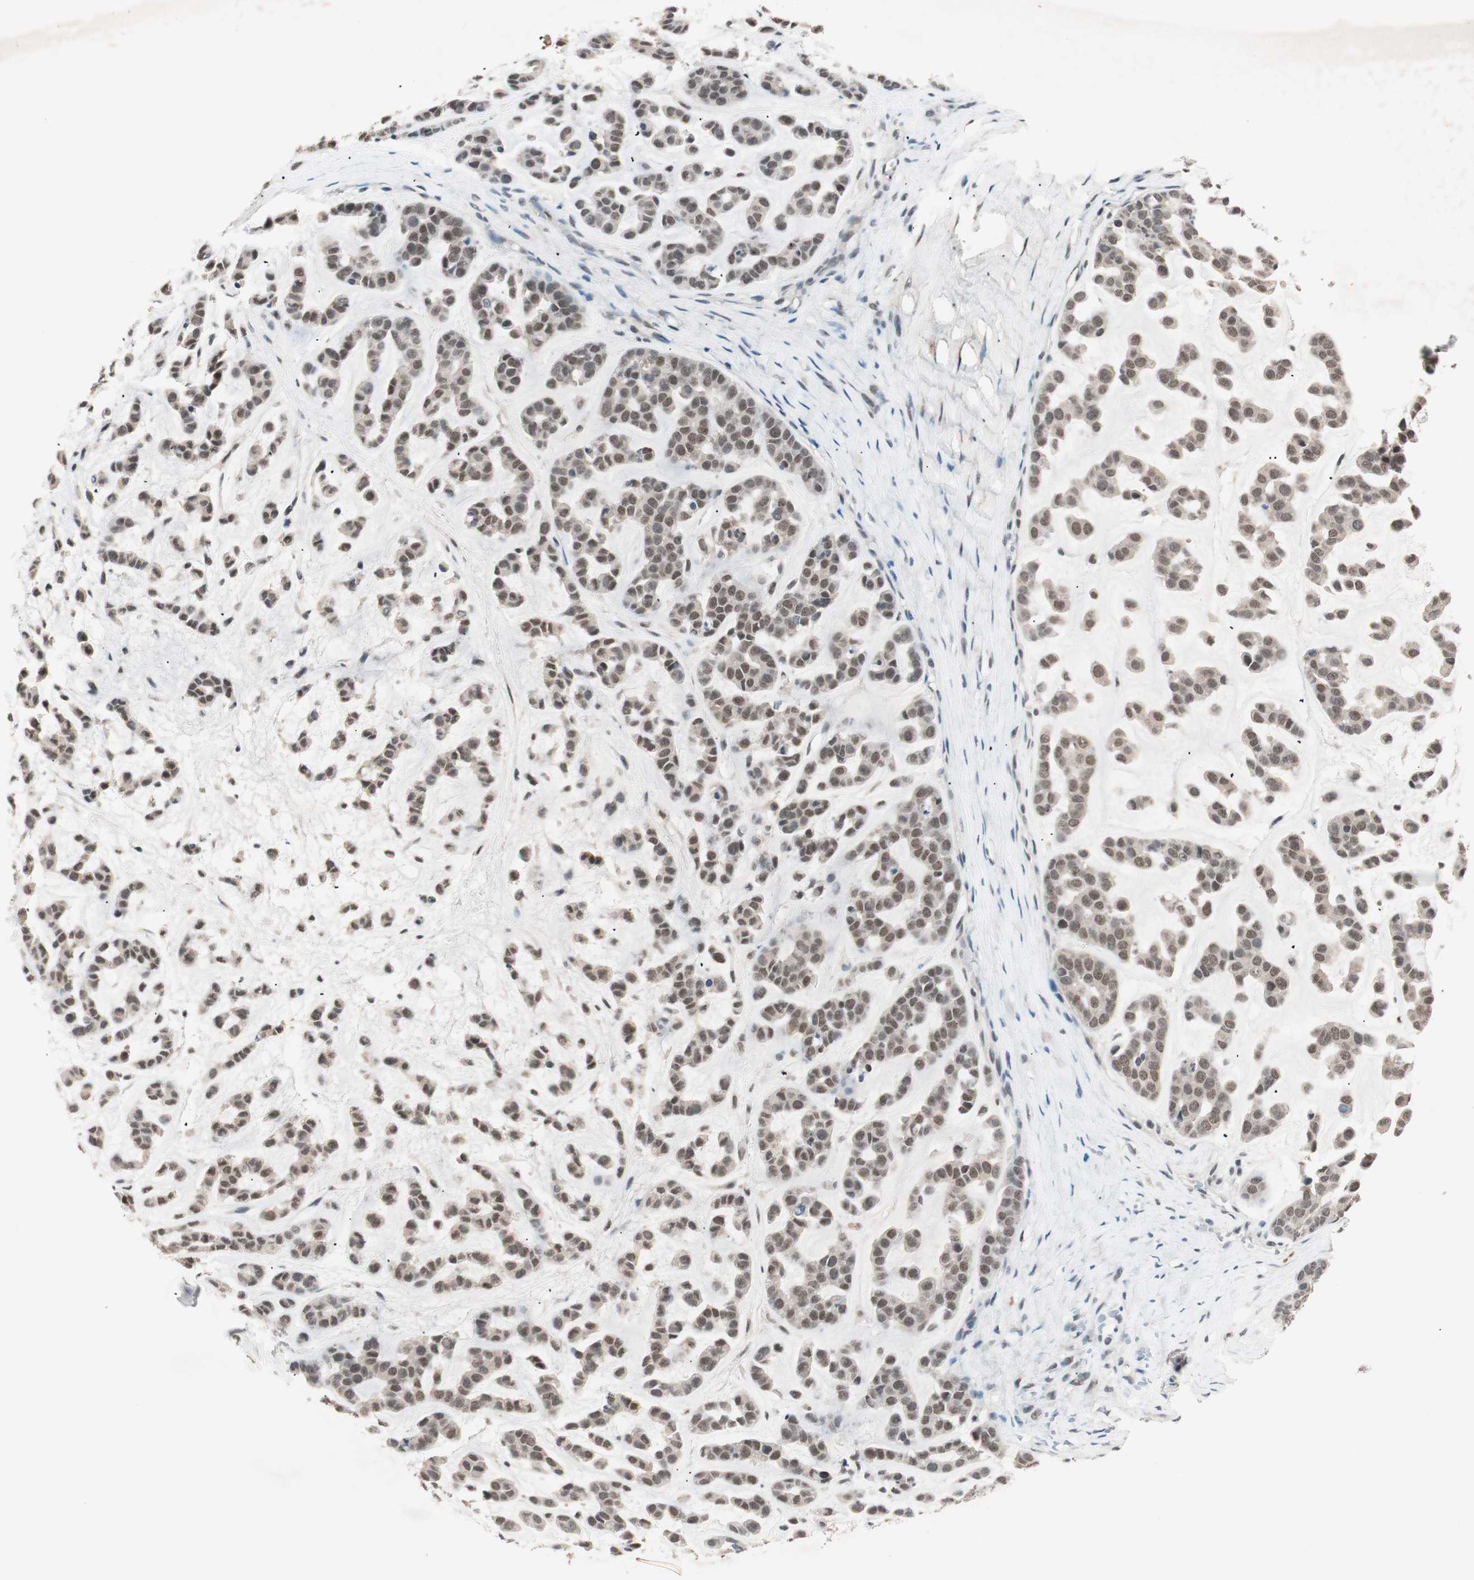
{"staining": {"intensity": "weak", "quantity": "25%-75%", "location": "nuclear"}, "tissue": "head and neck cancer", "cell_type": "Tumor cells", "image_type": "cancer", "snomed": [{"axis": "morphology", "description": "Adenocarcinoma, NOS"}, {"axis": "morphology", "description": "Adenoma, NOS"}, {"axis": "topography", "description": "Head-Neck"}], "caption": "Head and neck cancer (adenoma) stained for a protein exhibits weak nuclear positivity in tumor cells.", "gene": "NFRKB", "patient": {"sex": "female", "age": 55}}